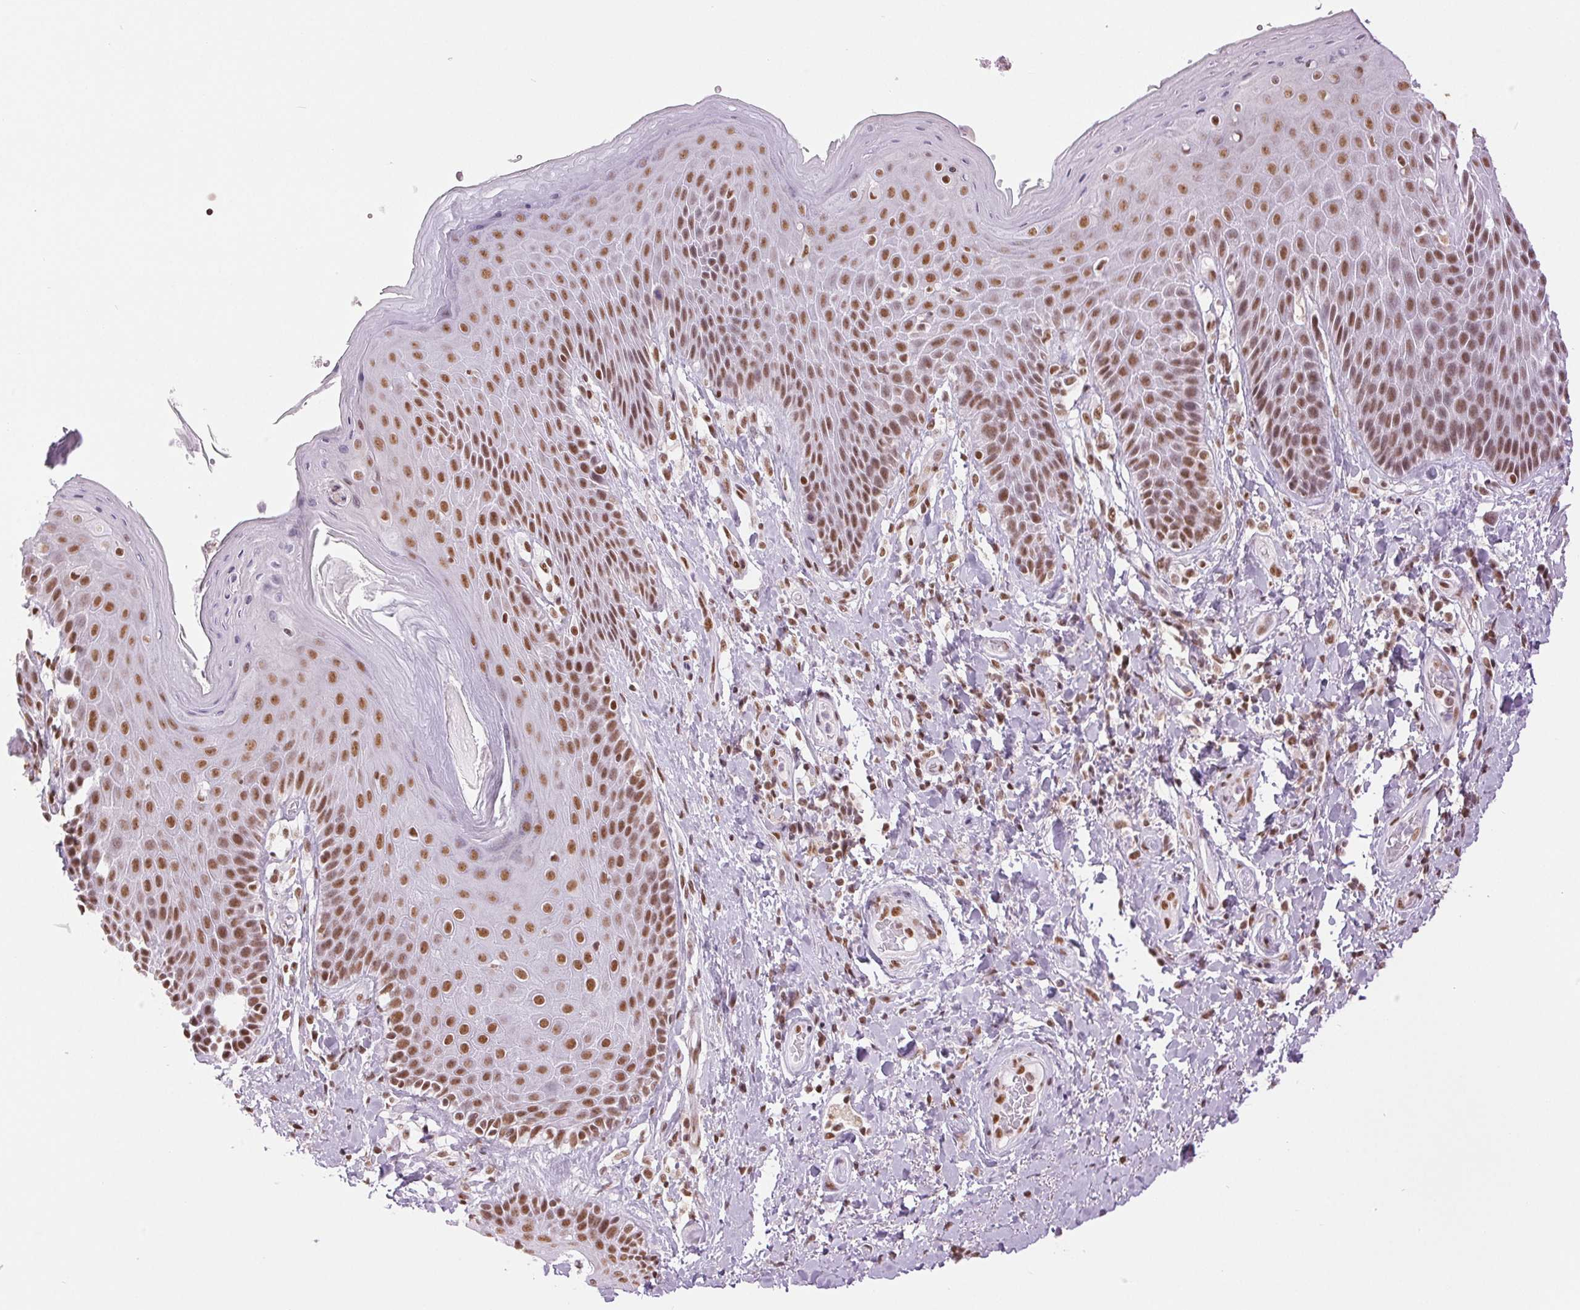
{"staining": {"intensity": "moderate", "quantity": ">75%", "location": "nuclear"}, "tissue": "skin", "cell_type": "Epidermal cells", "image_type": "normal", "snomed": [{"axis": "morphology", "description": "Normal tissue, NOS"}, {"axis": "topography", "description": "Anal"}, {"axis": "topography", "description": "Peripheral nerve tissue"}], "caption": "Moderate nuclear expression is appreciated in approximately >75% of epidermal cells in benign skin.", "gene": "ZFR2", "patient": {"sex": "male", "age": 51}}